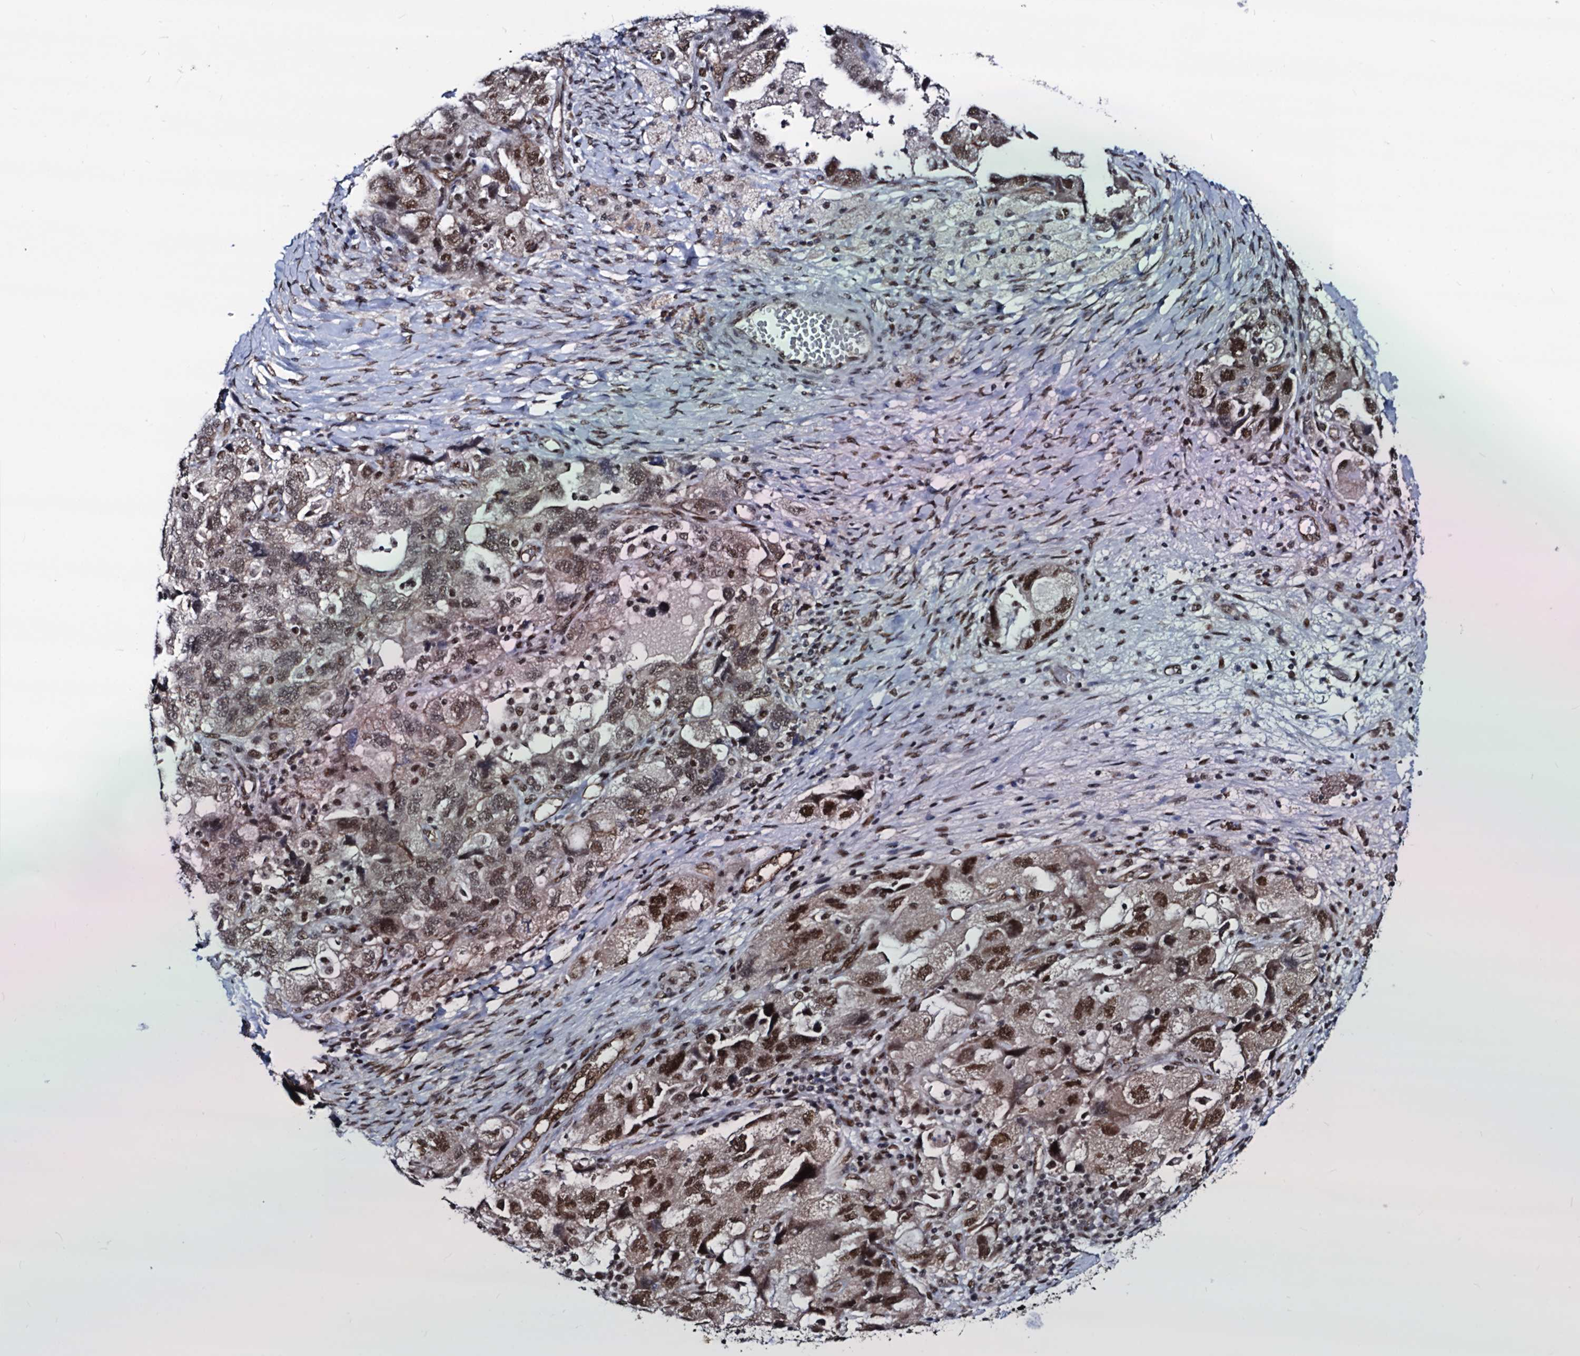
{"staining": {"intensity": "moderate", "quantity": ">75%", "location": "nuclear"}, "tissue": "ovarian cancer", "cell_type": "Tumor cells", "image_type": "cancer", "snomed": [{"axis": "morphology", "description": "Carcinoma, NOS"}, {"axis": "morphology", "description": "Cystadenocarcinoma, serous, NOS"}, {"axis": "topography", "description": "Ovary"}], "caption": "Ovarian cancer stained for a protein demonstrates moderate nuclear positivity in tumor cells. (Brightfield microscopy of DAB IHC at high magnification).", "gene": "GALNT11", "patient": {"sex": "female", "age": 69}}